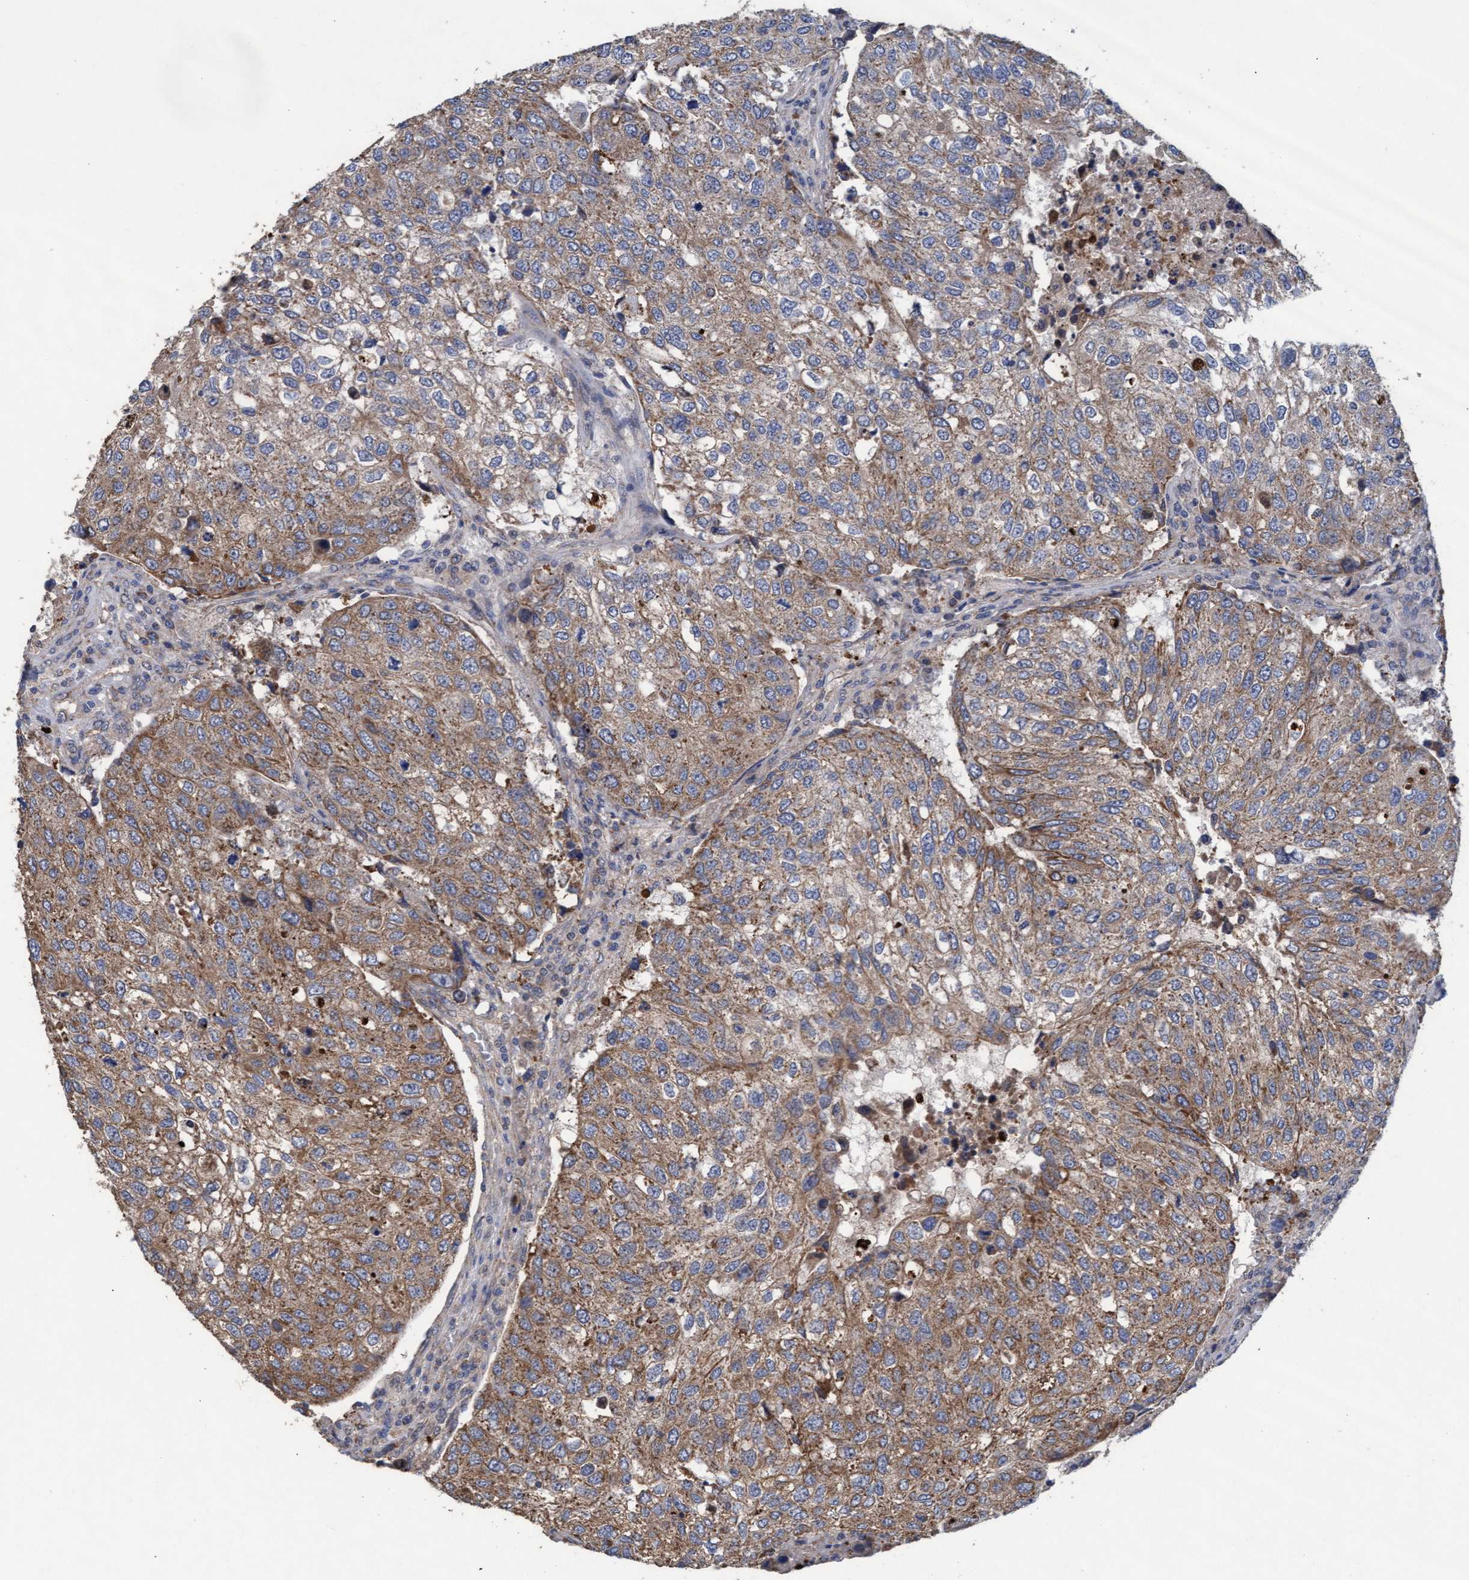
{"staining": {"intensity": "moderate", "quantity": ">75%", "location": "cytoplasmic/membranous"}, "tissue": "urothelial cancer", "cell_type": "Tumor cells", "image_type": "cancer", "snomed": [{"axis": "morphology", "description": "Urothelial carcinoma, High grade"}, {"axis": "topography", "description": "Lymph node"}, {"axis": "topography", "description": "Urinary bladder"}], "caption": "Tumor cells exhibit medium levels of moderate cytoplasmic/membranous staining in approximately >75% of cells in urothelial carcinoma (high-grade). (DAB IHC with brightfield microscopy, high magnification).", "gene": "MRPL38", "patient": {"sex": "male", "age": 51}}